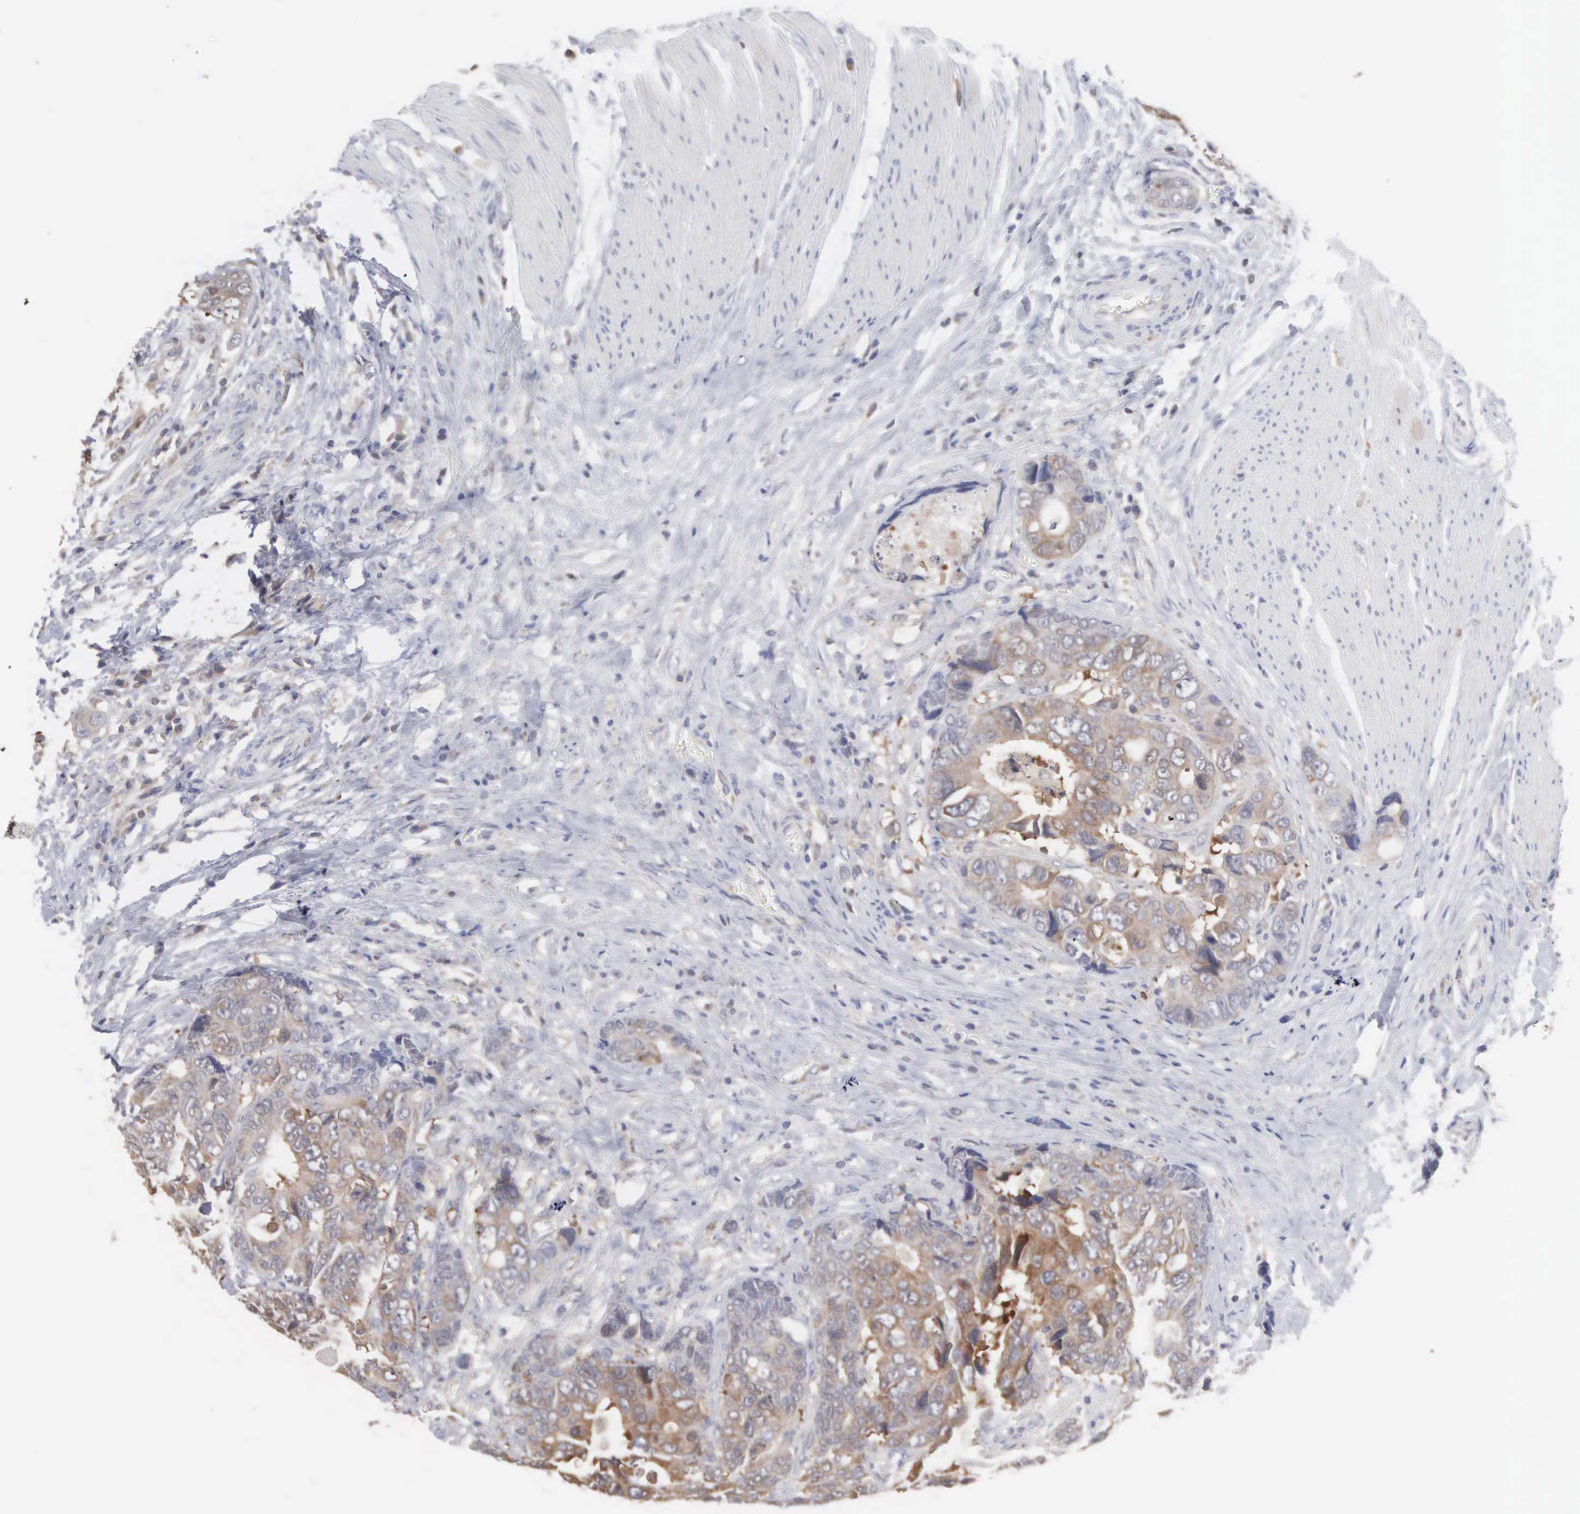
{"staining": {"intensity": "moderate", "quantity": ">75%", "location": "cytoplasmic/membranous"}, "tissue": "colorectal cancer", "cell_type": "Tumor cells", "image_type": "cancer", "snomed": [{"axis": "morphology", "description": "Adenocarcinoma, NOS"}, {"axis": "topography", "description": "Rectum"}], "caption": "Immunohistochemistry micrograph of human colorectal adenocarcinoma stained for a protein (brown), which reveals medium levels of moderate cytoplasmic/membranous staining in approximately >75% of tumor cells.", "gene": "MTHFD1", "patient": {"sex": "female", "age": 67}}